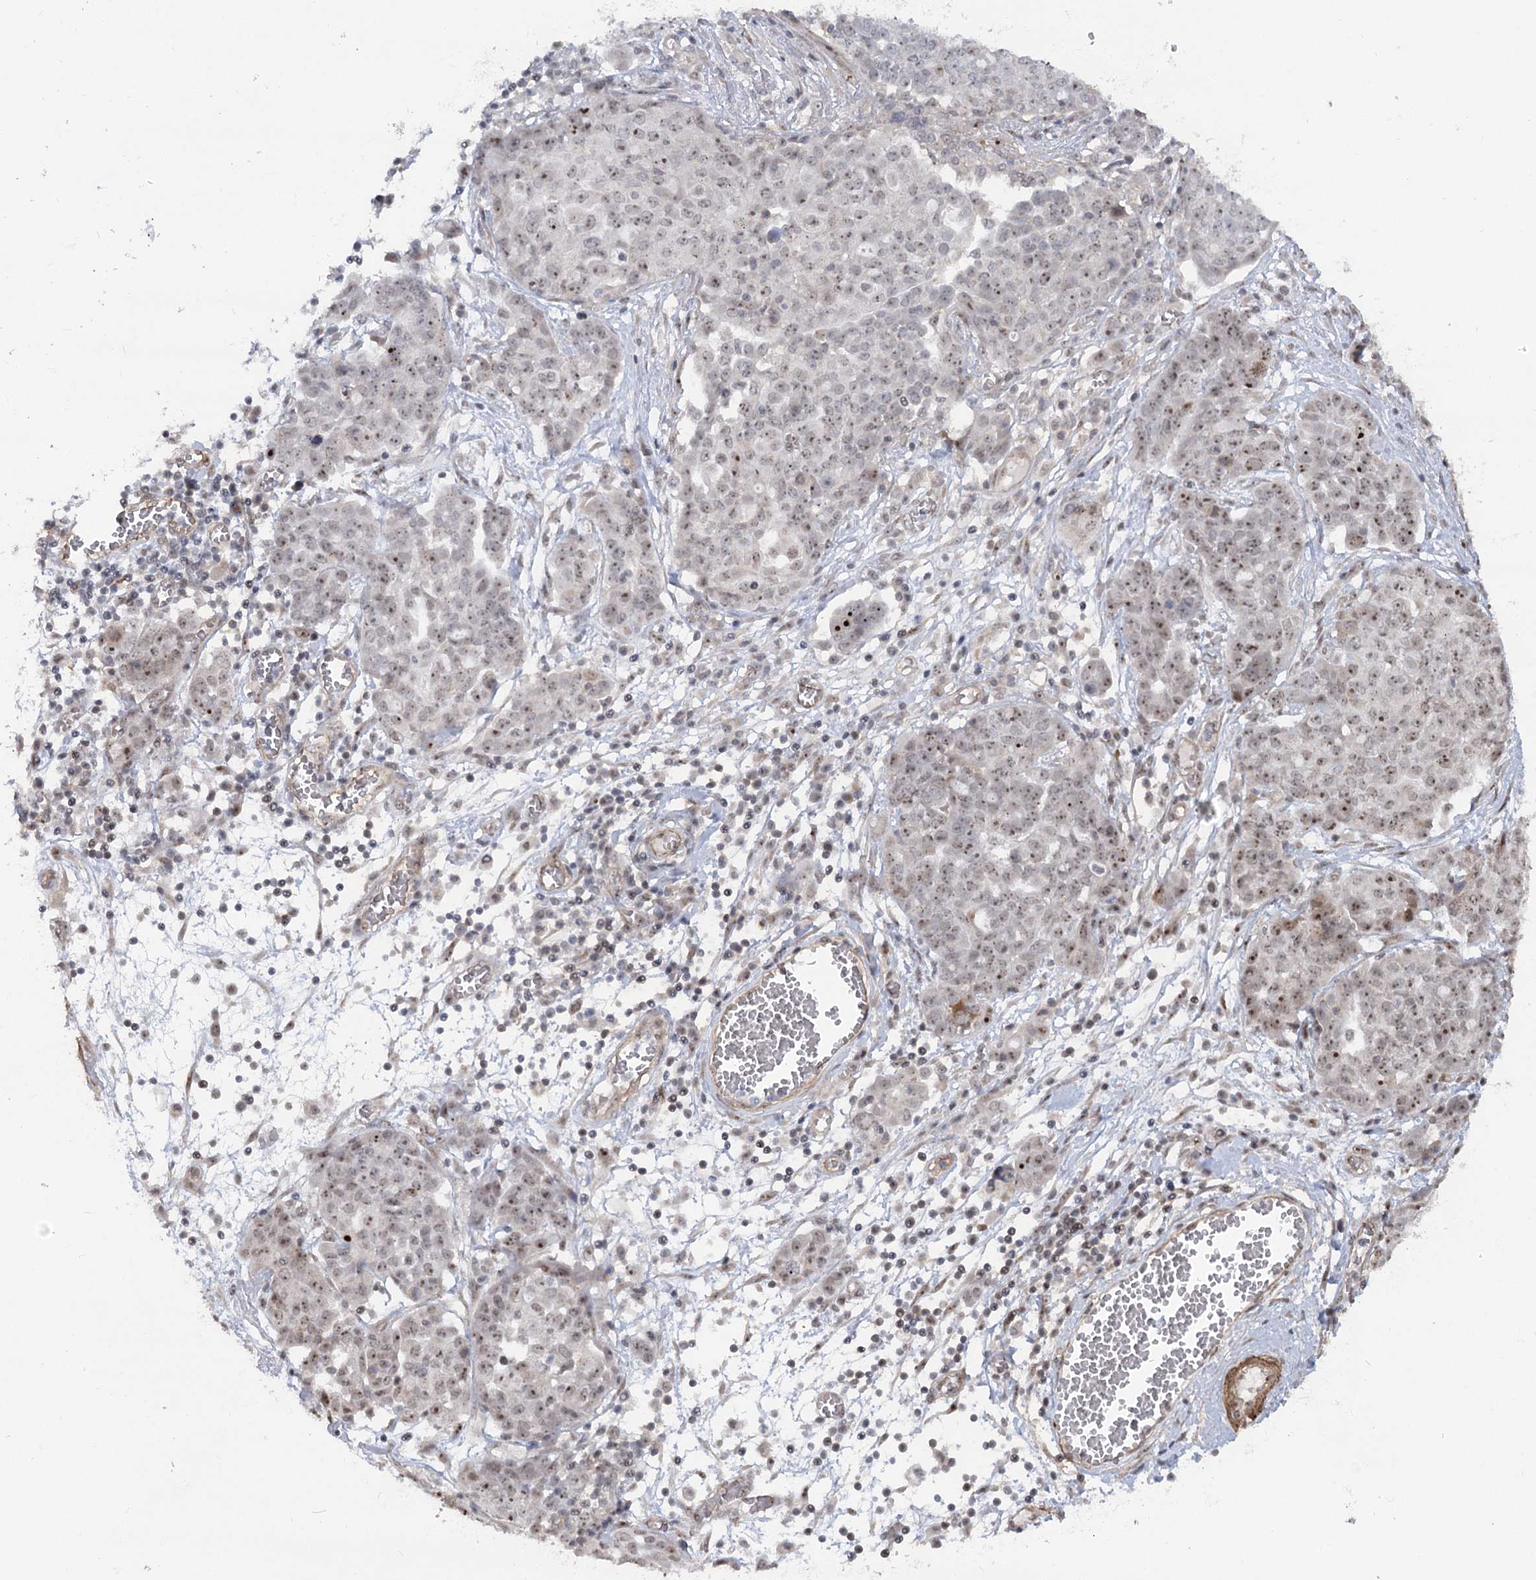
{"staining": {"intensity": "moderate", "quantity": "25%-75%", "location": "nuclear"}, "tissue": "ovarian cancer", "cell_type": "Tumor cells", "image_type": "cancer", "snomed": [{"axis": "morphology", "description": "Cystadenocarcinoma, serous, NOS"}, {"axis": "topography", "description": "Soft tissue"}, {"axis": "topography", "description": "Ovary"}], "caption": "Protein expression analysis of human ovarian cancer (serous cystadenocarcinoma) reveals moderate nuclear staining in about 25%-75% of tumor cells.", "gene": "GNL3L", "patient": {"sex": "female", "age": 57}}